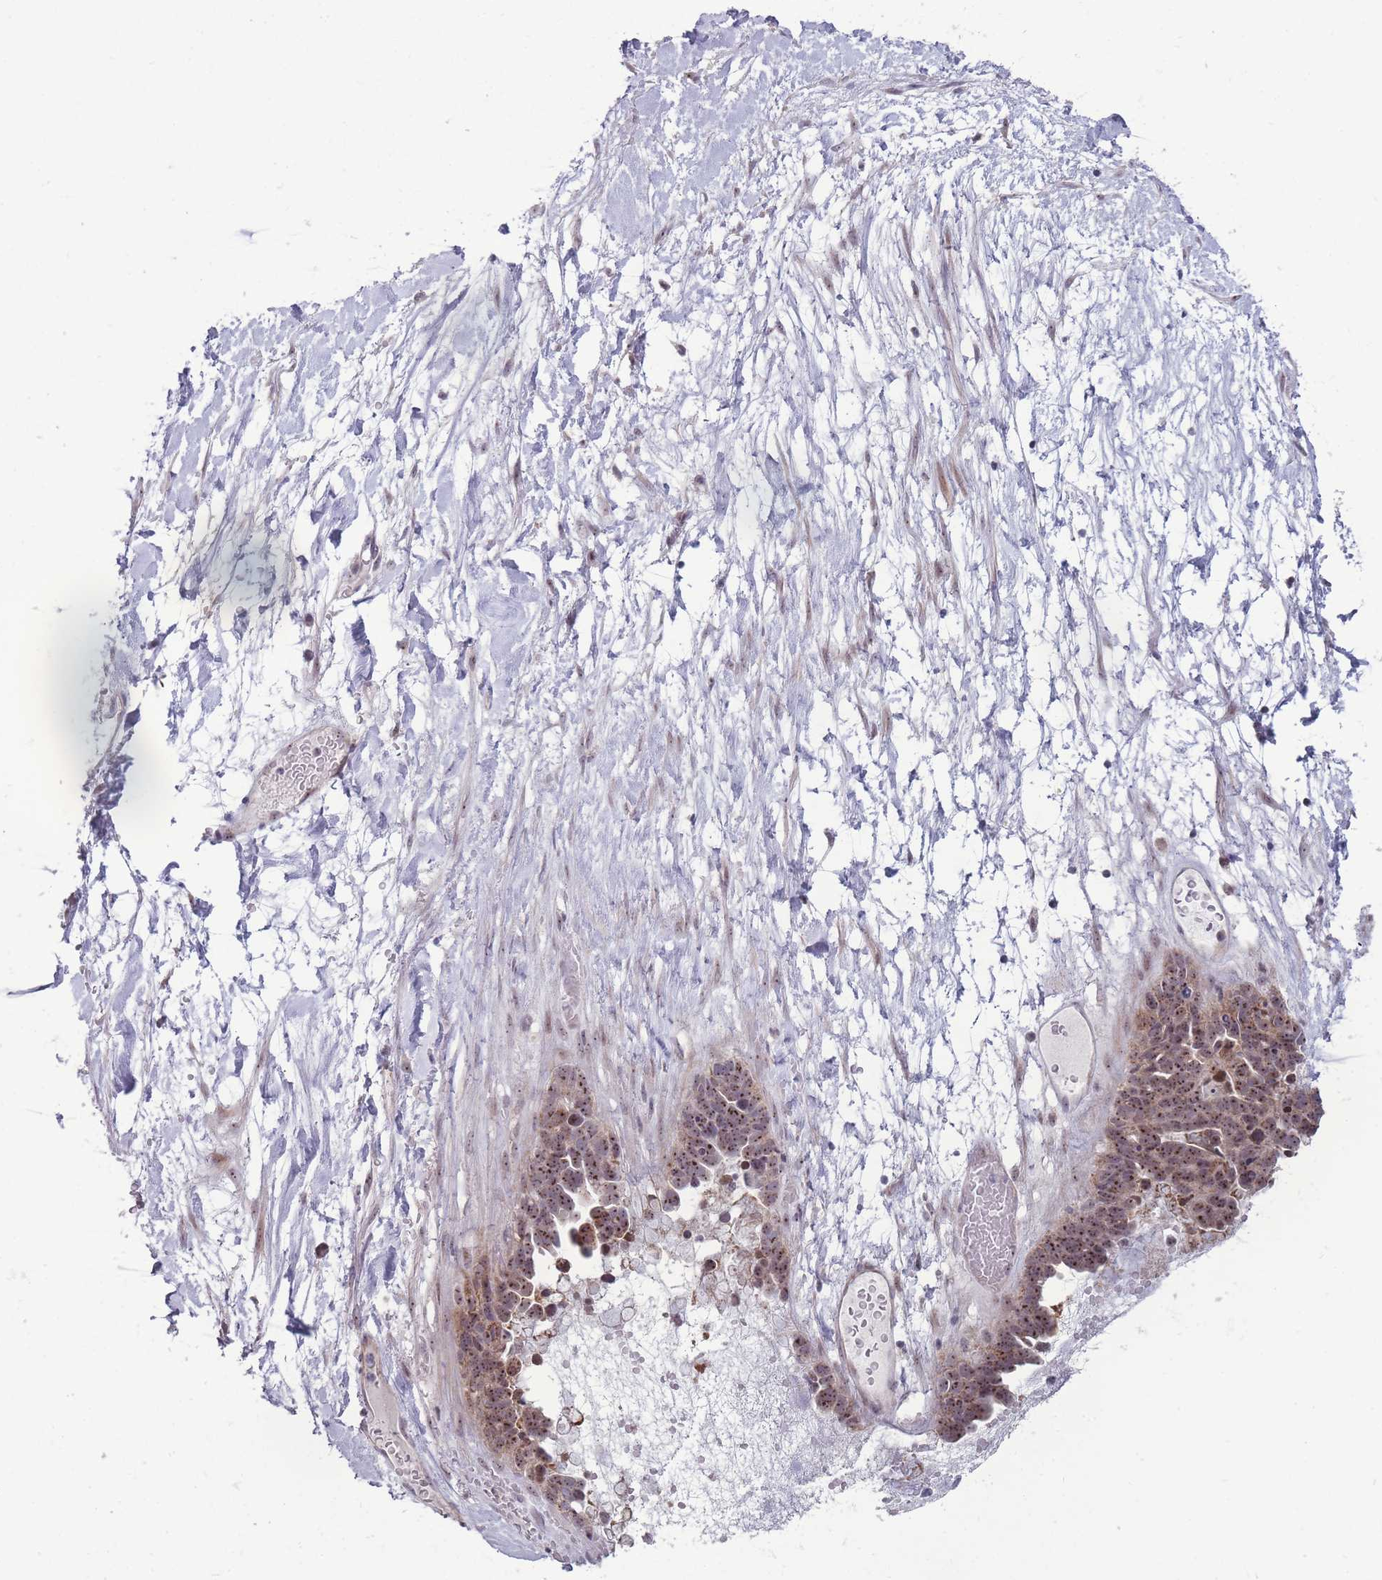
{"staining": {"intensity": "moderate", "quantity": ">75%", "location": "cytoplasmic/membranous,nuclear"}, "tissue": "ovarian cancer", "cell_type": "Tumor cells", "image_type": "cancer", "snomed": [{"axis": "morphology", "description": "Cystadenocarcinoma, serous, NOS"}, {"axis": "topography", "description": "Ovary"}], "caption": "Immunohistochemistry (DAB (3,3'-diaminobenzidine)) staining of human ovarian cancer reveals moderate cytoplasmic/membranous and nuclear protein staining in about >75% of tumor cells.", "gene": "MCIDAS", "patient": {"sex": "female", "age": 54}}